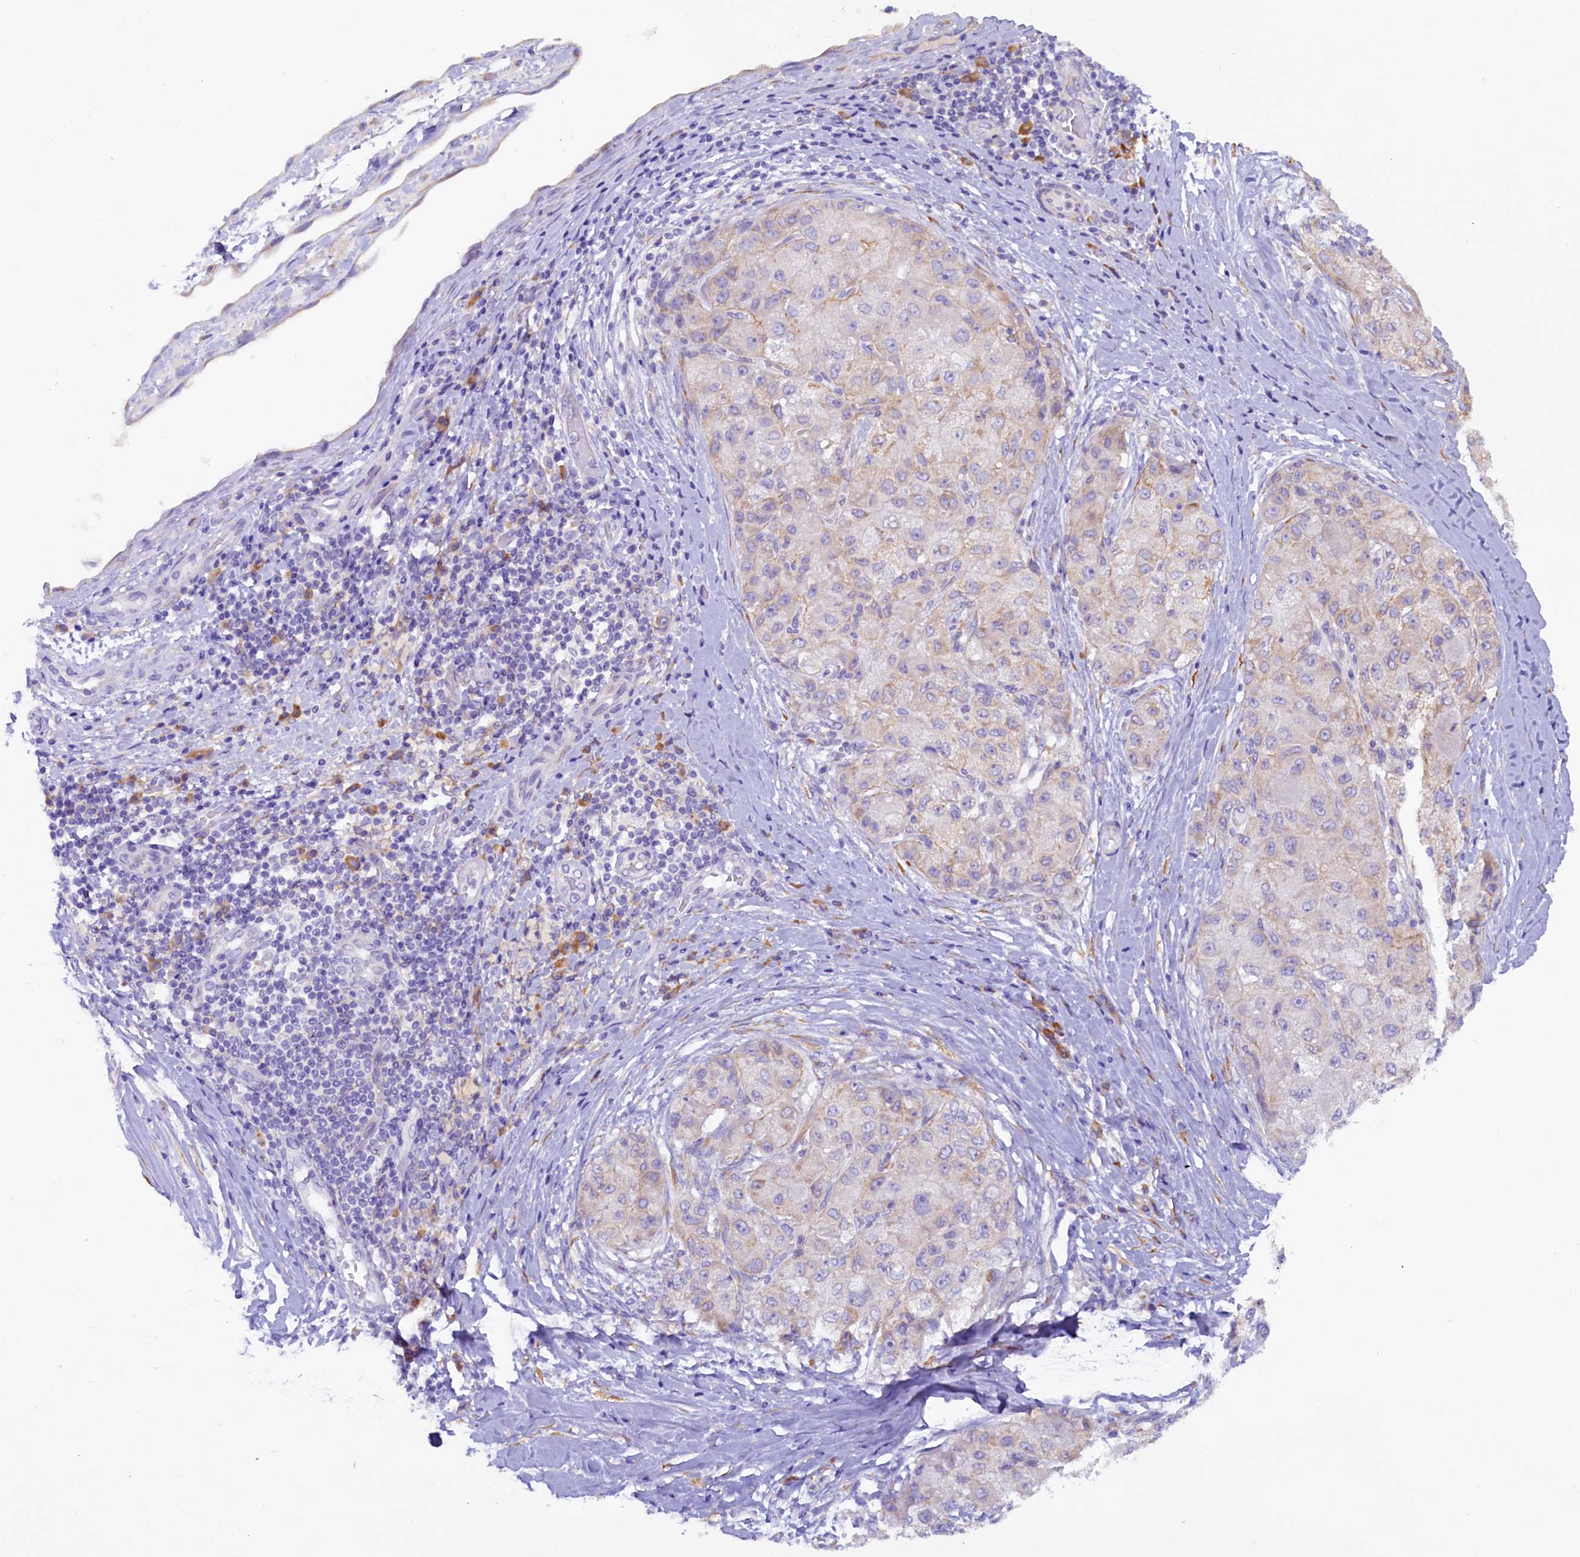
{"staining": {"intensity": "weak", "quantity": "<25%", "location": "cytoplasmic/membranous"}, "tissue": "liver cancer", "cell_type": "Tumor cells", "image_type": "cancer", "snomed": [{"axis": "morphology", "description": "Carcinoma, Hepatocellular, NOS"}, {"axis": "topography", "description": "Liver"}], "caption": "The image reveals no staining of tumor cells in liver cancer (hepatocellular carcinoma).", "gene": "SSC5D", "patient": {"sex": "male", "age": 80}}